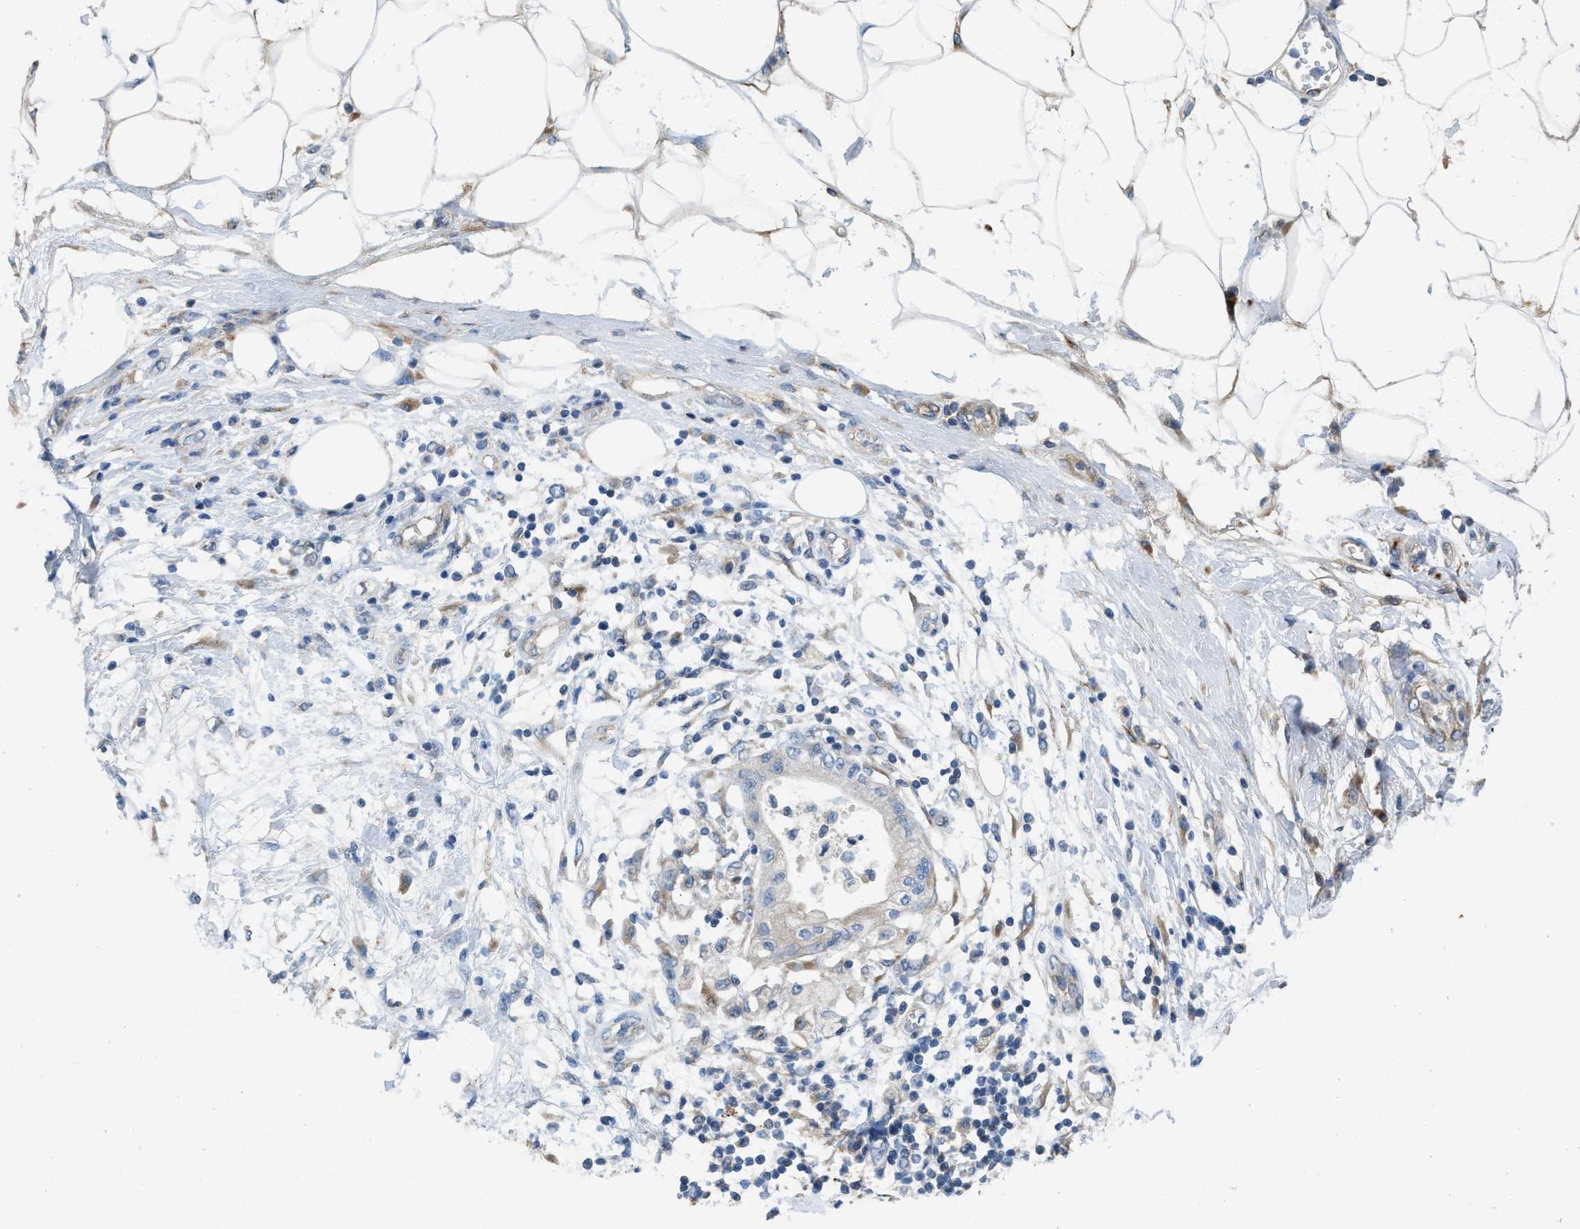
{"staining": {"intensity": "moderate", "quantity": "<25%", "location": "cytoplasmic/membranous"}, "tissue": "adipose tissue", "cell_type": "Adipocytes", "image_type": "normal", "snomed": [{"axis": "morphology", "description": "Normal tissue, NOS"}, {"axis": "morphology", "description": "Adenocarcinoma, NOS"}, {"axis": "topography", "description": "Duodenum"}, {"axis": "topography", "description": "Peripheral nerve tissue"}], "caption": "Adipose tissue was stained to show a protein in brown. There is low levels of moderate cytoplasmic/membranous staining in about <25% of adipocytes. (Brightfield microscopy of DAB IHC at high magnification).", "gene": "GGCX", "patient": {"sex": "female", "age": 60}}